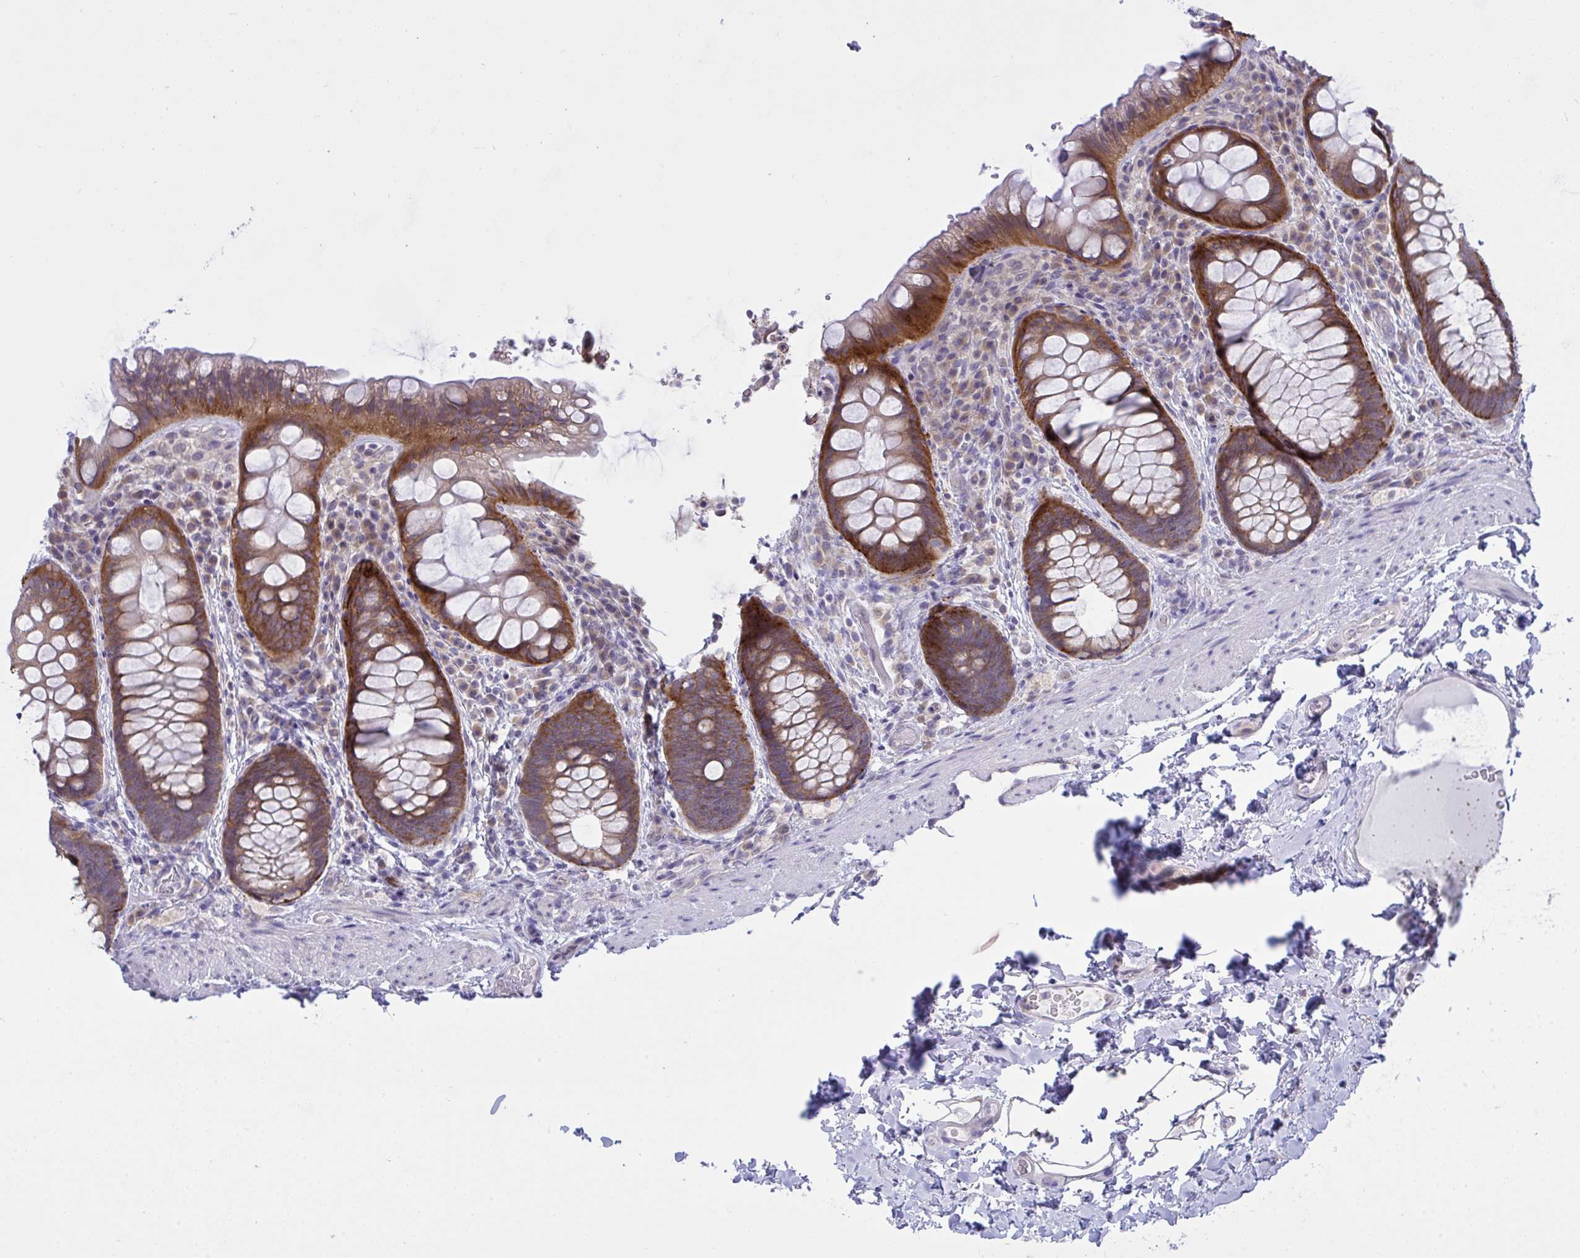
{"staining": {"intensity": "strong", "quantity": ">75%", "location": "cytoplasmic/membranous"}, "tissue": "rectum", "cell_type": "Glandular cells", "image_type": "normal", "snomed": [{"axis": "morphology", "description": "Normal tissue, NOS"}, {"axis": "topography", "description": "Rectum"}], "caption": "The immunohistochemical stain highlights strong cytoplasmic/membranous positivity in glandular cells of normal rectum. (Brightfield microscopy of DAB IHC at high magnification).", "gene": "TMEM41A", "patient": {"sex": "female", "age": 69}}